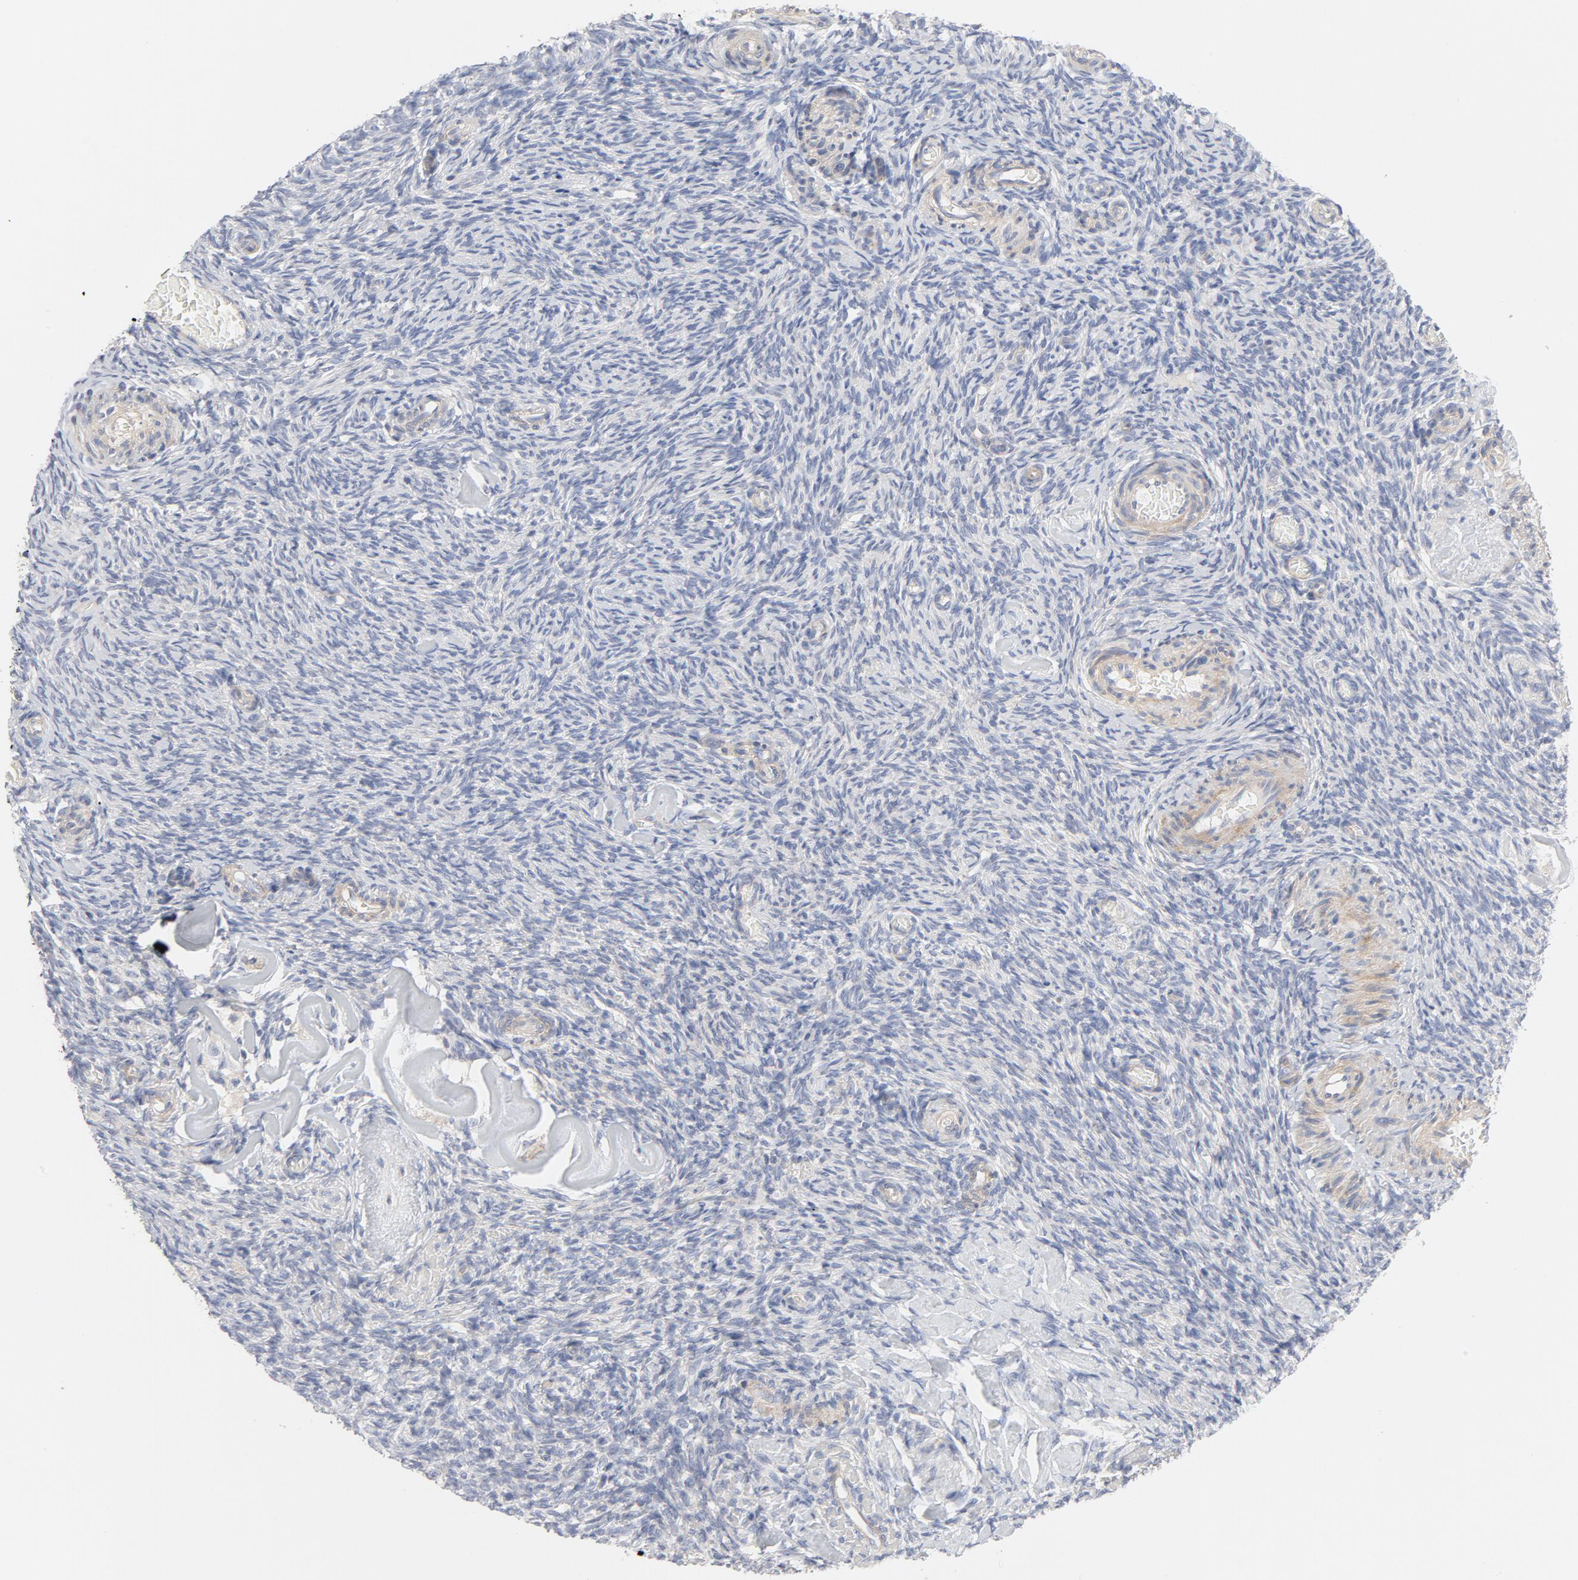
{"staining": {"intensity": "negative", "quantity": "none", "location": "none"}, "tissue": "ovary", "cell_type": "Ovarian stroma cells", "image_type": "normal", "snomed": [{"axis": "morphology", "description": "Normal tissue, NOS"}, {"axis": "topography", "description": "Ovary"}], "caption": "There is no significant expression in ovarian stroma cells of ovary. (Stains: DAB IHC with hematoxylin counter stain, Microscopy: brightfield microscopy at high magnification).", "gene": "ROCK1", "patient": {"sex": "female", "age": 60}}